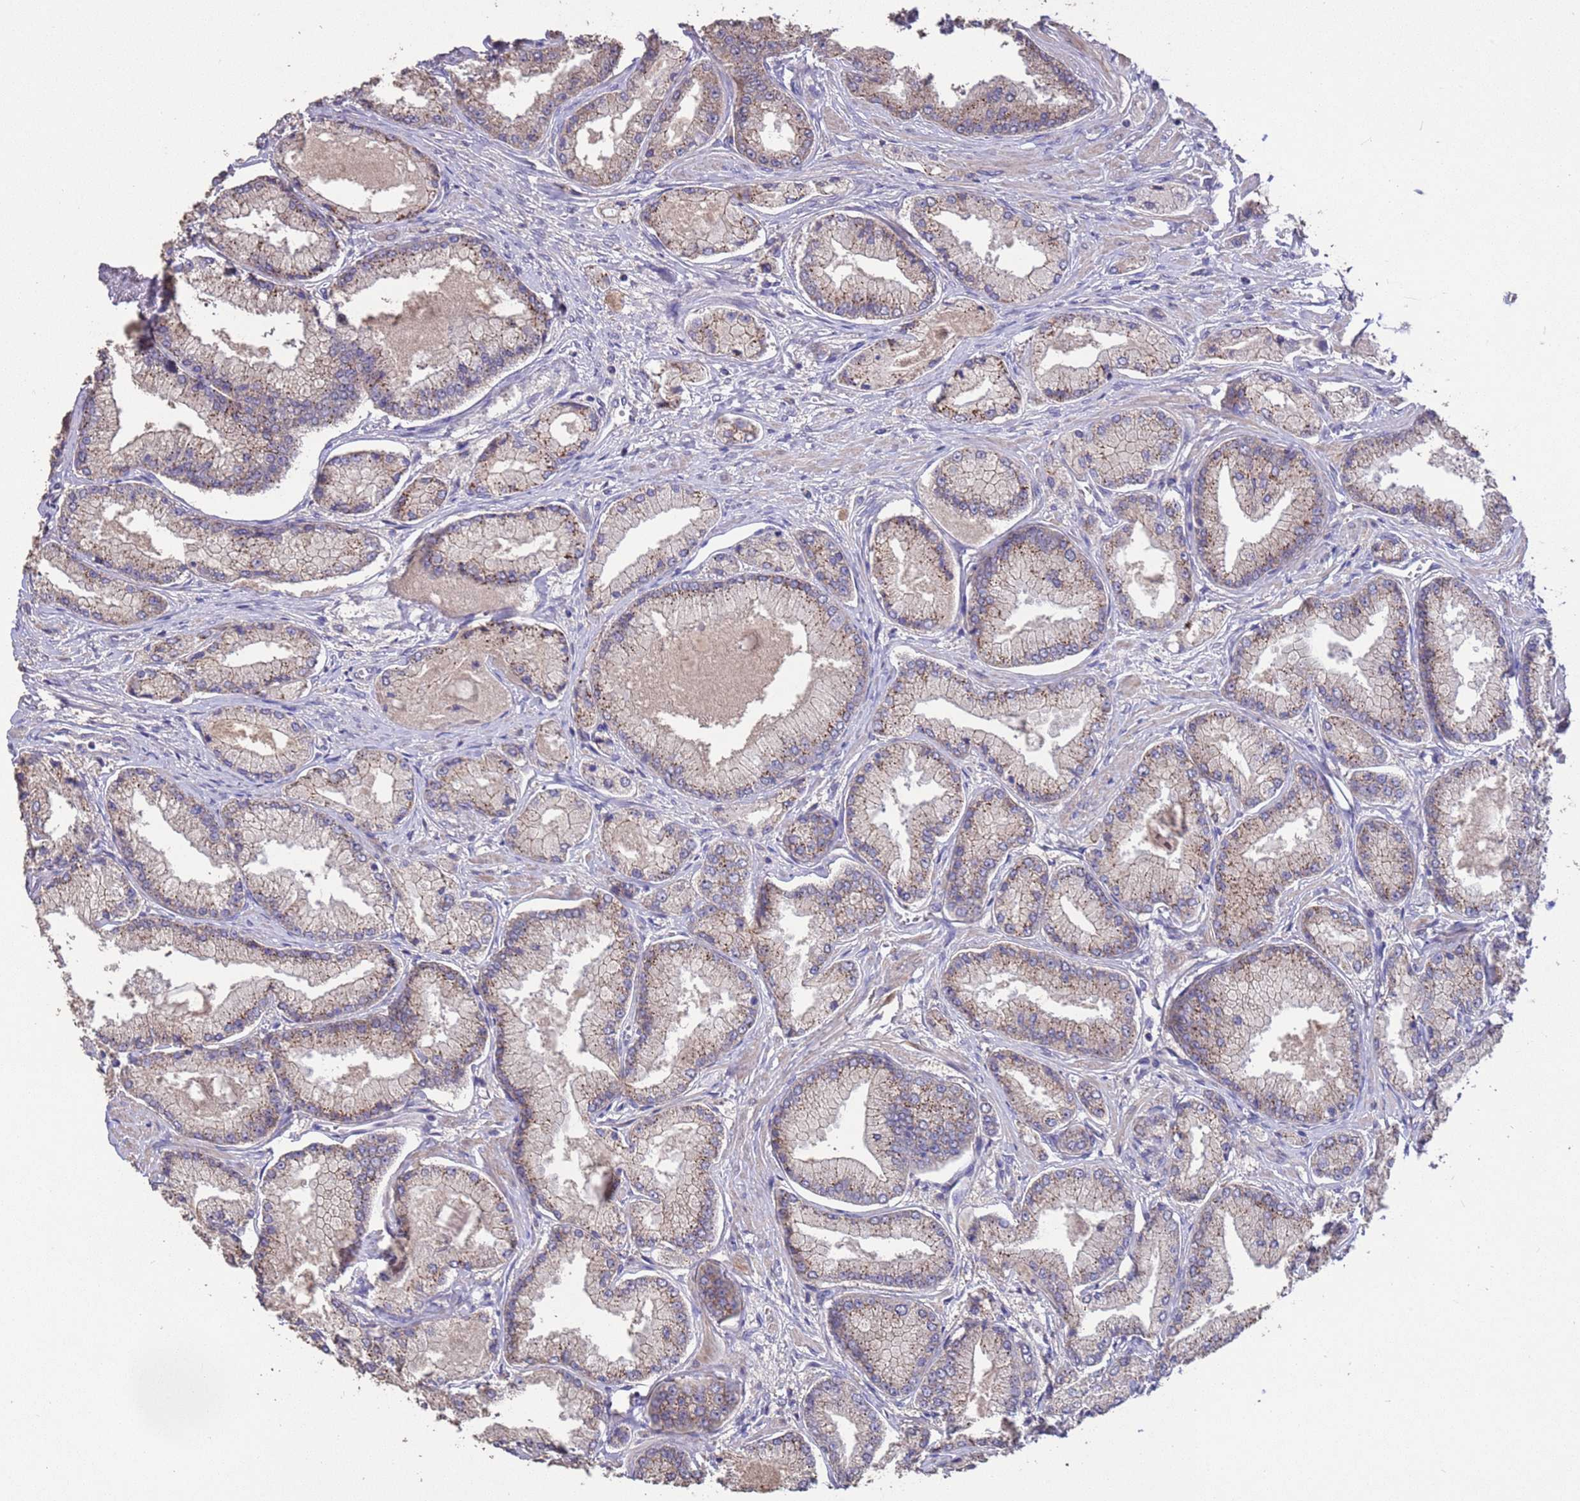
{"staining": {"intensity": "moderate", "quantity": "25%-75%", "location": "cytoplasmic/membranous"}, "tissue": "prostate cancer", "cell_type": "Tumor cells", "image_type": "cancer", "snomed": [{"axis": "morphology", "description": "Adenocarcinoma, Low grade"}, {"axis": "topography", "description": "Prostate"}], "caption": "A high-resolution micrograph shows immunohistochemistry staining of low-grade adenocarcinoma (prostate), which reveals moderate cytoplasmic/membranous staining in approximately 25%-75% of tumor cells.", "gene": "SLC9B2", "patient": {"sex": "male", "age": 74}}